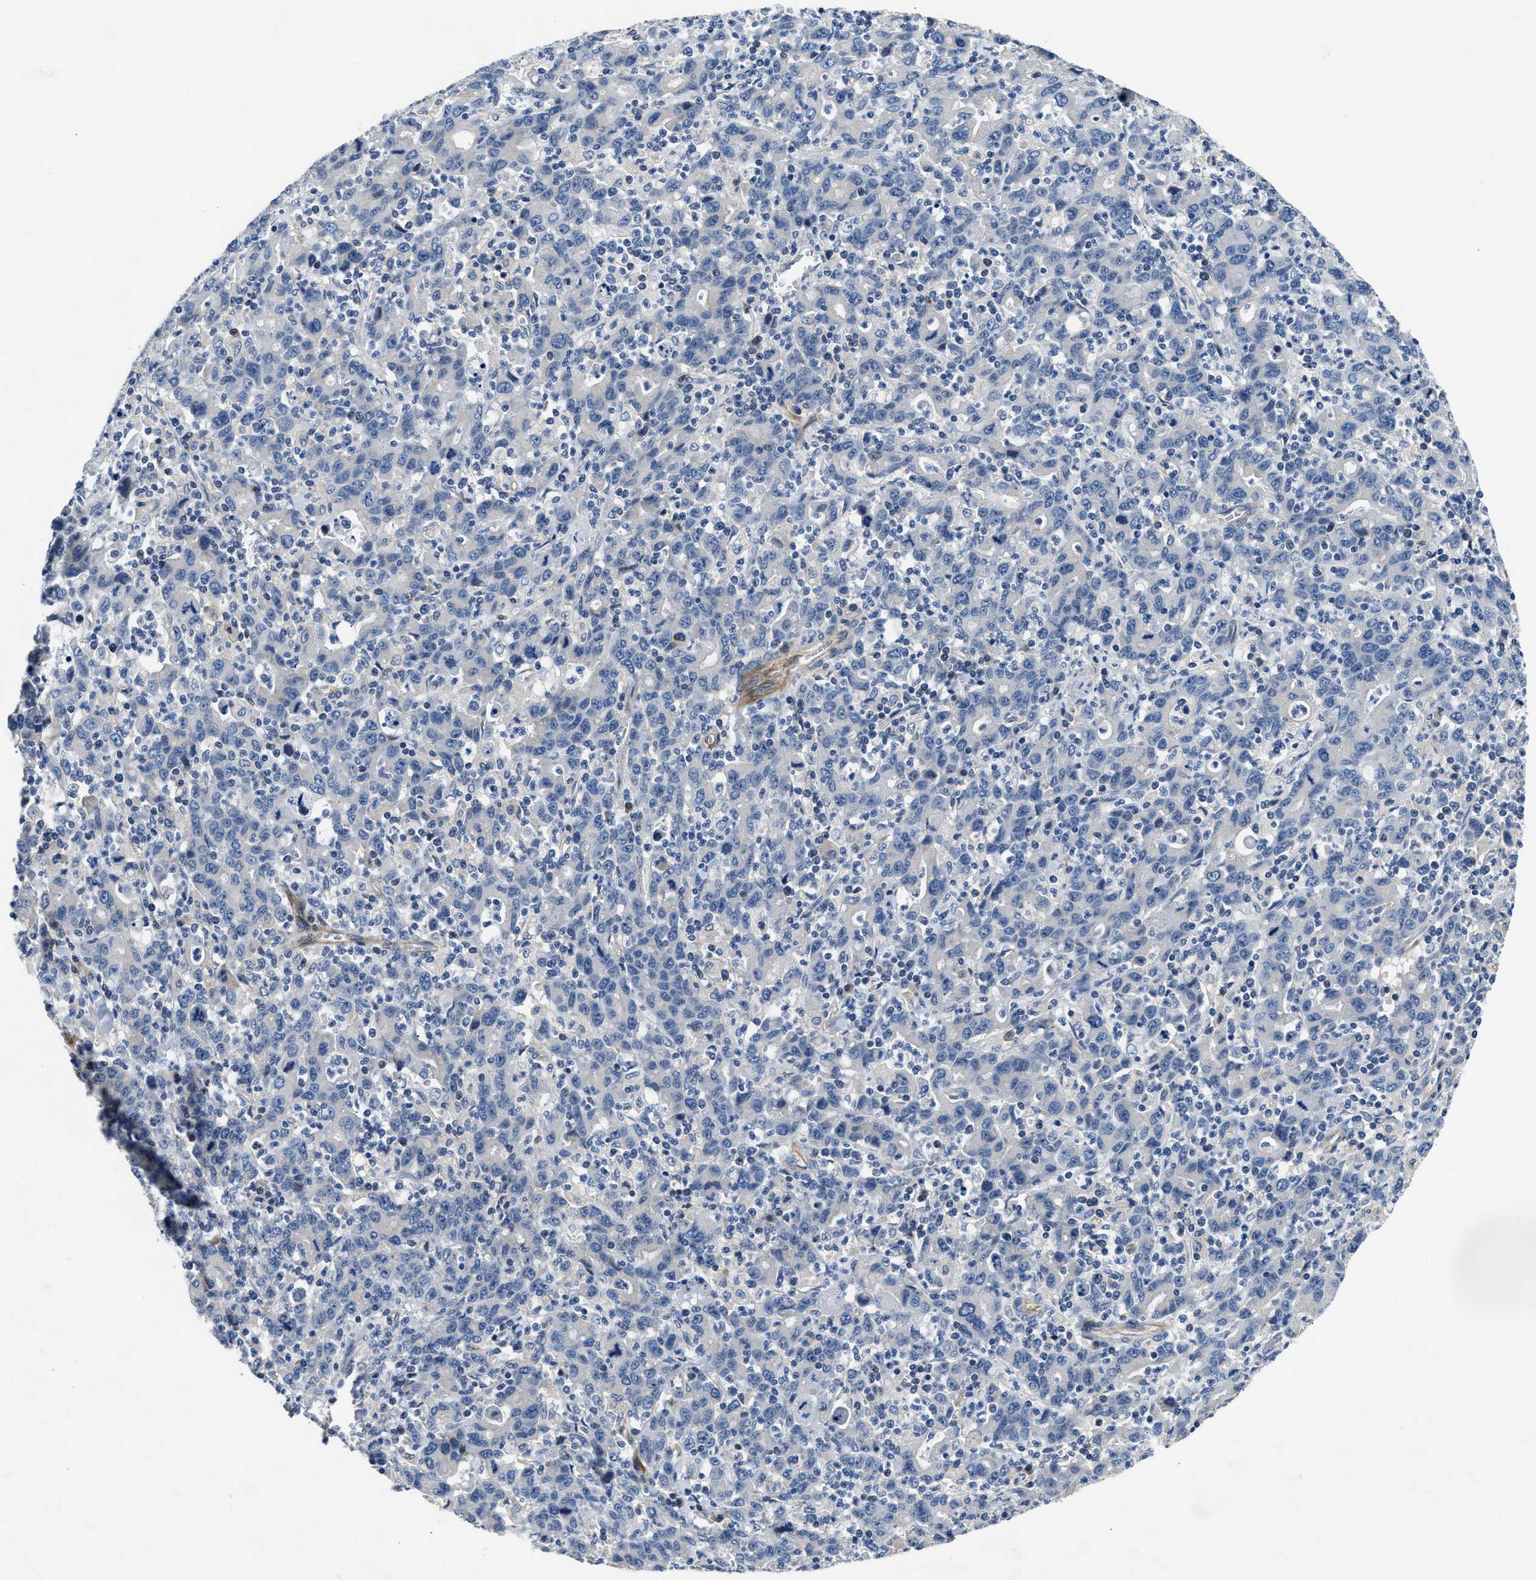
{"staining": {"intensity": "negative", "quantity": "none", "location": "none"}, "tissue": "stomach cancer", "cell_type": "Tumor cells", "image_type": "cancer", "snomed": [{"axis": "morphology", "description": "Adenocarcinoma, NOS"}, {"axis": "topography", "description": "Stomach, upper"}], "caption": "An immunohistochemistry (IHC) image of stomach adenocarcinoma is shown. There is no staining in tumor cells of stomach adenocarcinoma.", "gene": "IL17RC", "patient": {"sex": "male", "age": 69}}